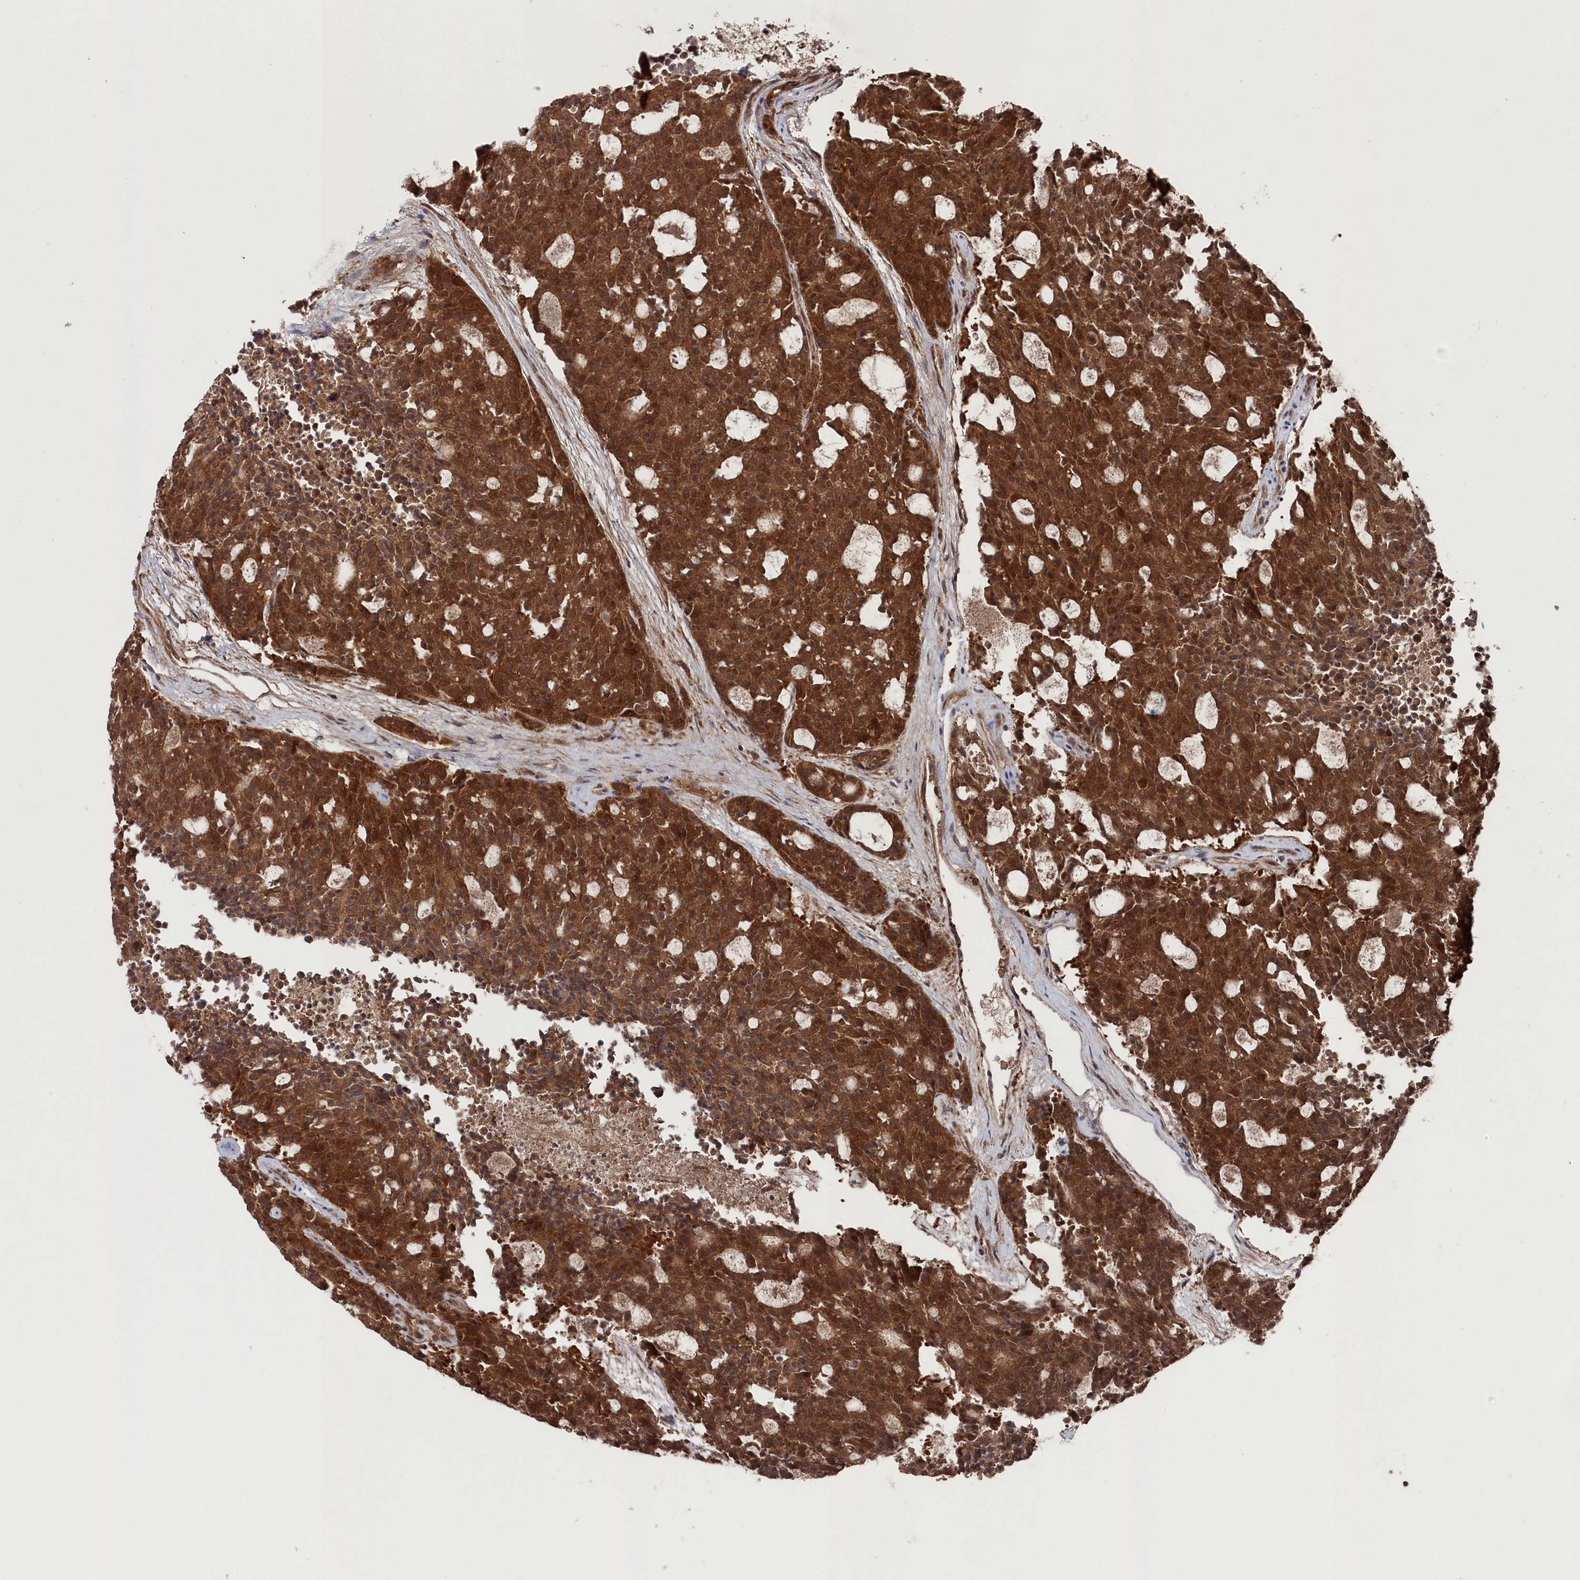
{"staining": {"intensity": "strong", "quantity": ">75%", "location": "cytoplasmic/membranous"}, "tissue": "carcinoid", "cell_type": "Tumor cells", "image_type": "cancer", "snomed": [{"axis": "morphology", "description": "Carcinoid, malignant, NOS"}, {"axis": "topography", "description": "Pancreas"}], "caption": "Brown immunohistochemical staining in carcinoid (malignant) shows strong cytoplasmic/membranous positivity in about >75% of tumor cells.", "gene": "BORCS7", "patient": {"sex": "female", "age": 54}}